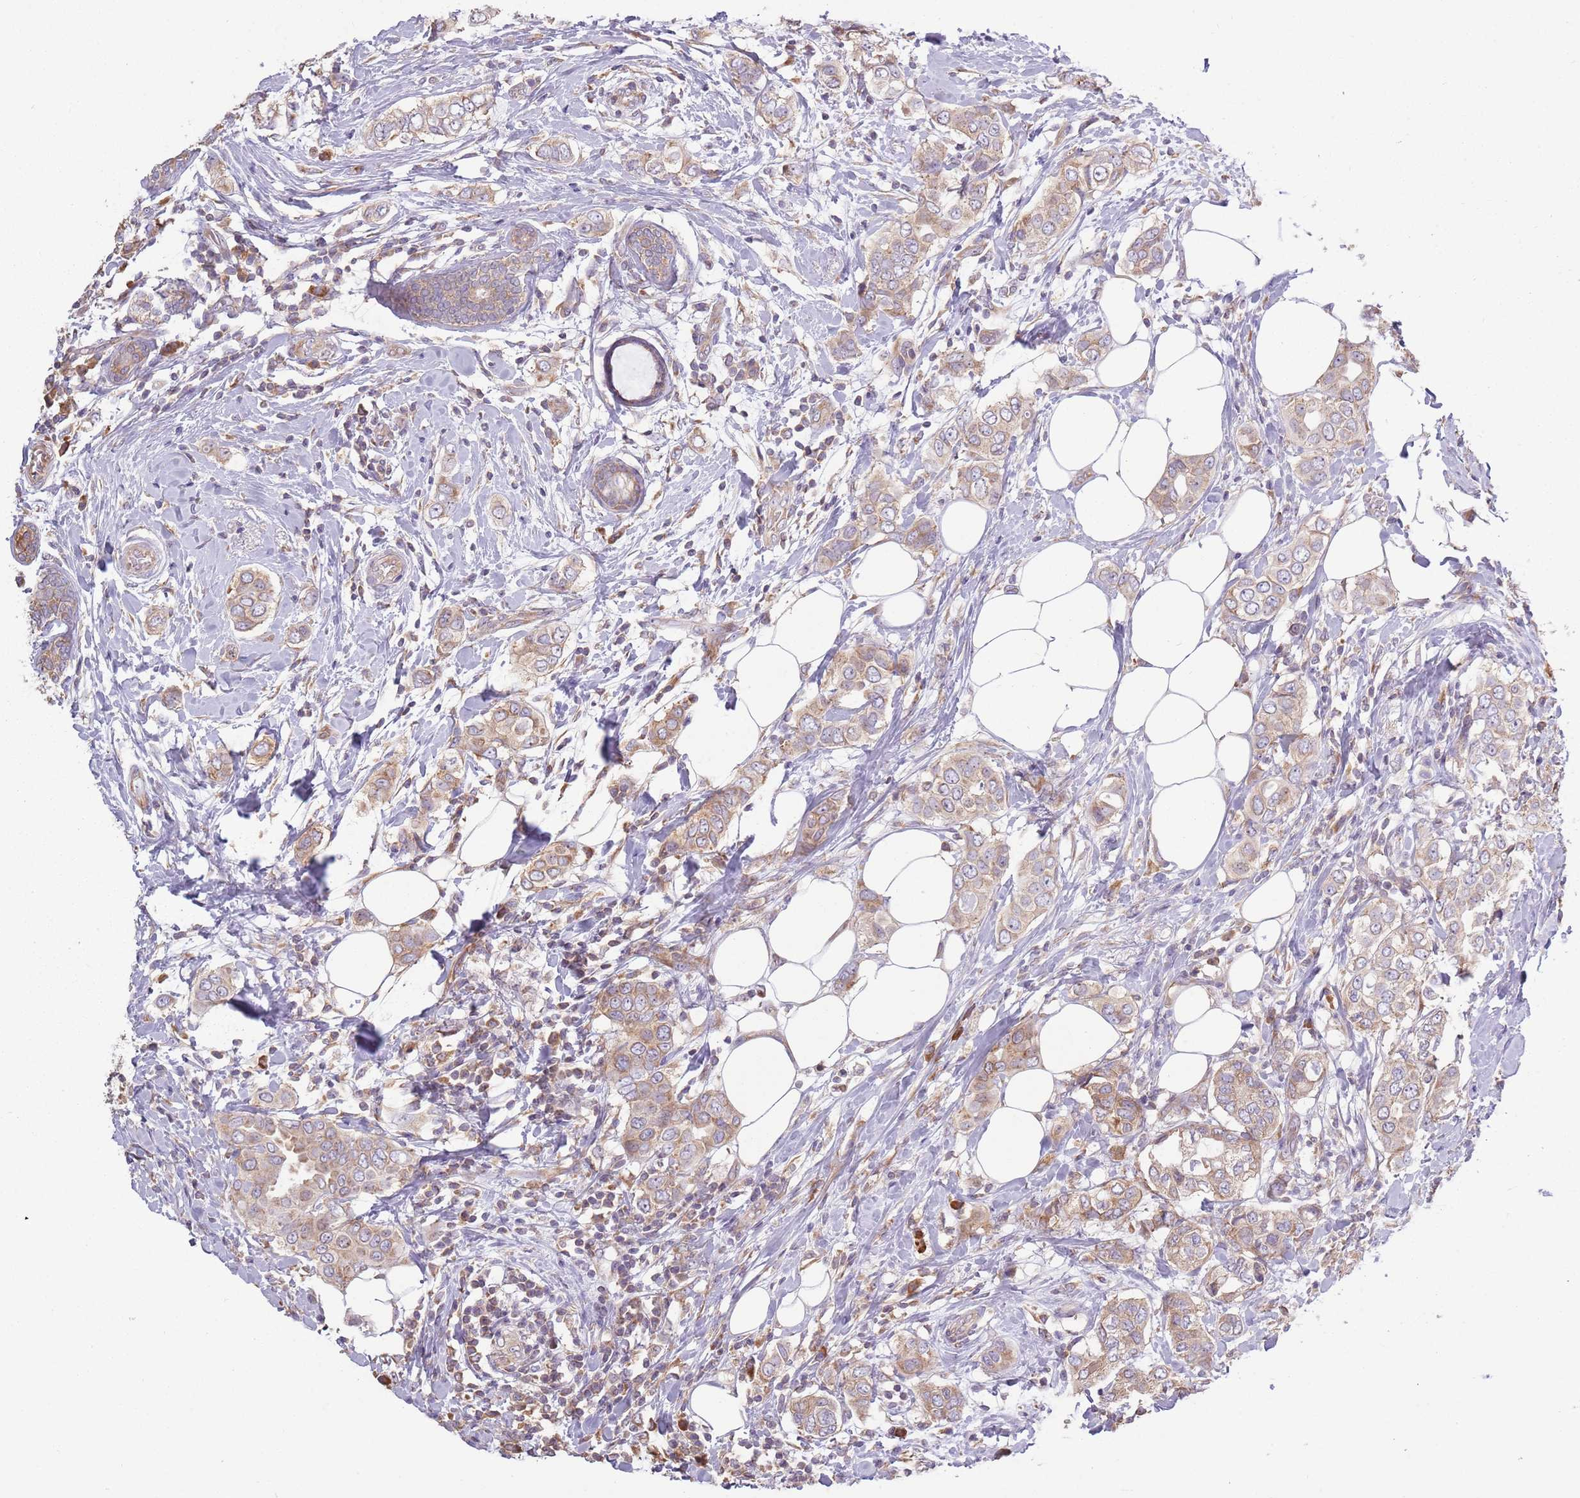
{"staining": {"intensity": "weak", "quantity": ">75%", "location": "cytoplasmic/membranous"}, "tissue": "breast cancer", "cell_type": "Tumor cells", "image_type": "cancer", "snomed": [{"axis": "morphology", "description": "Lobular carcinoma"}, {"axis": "topography", "description": "Breast"}], "caption": "IHC photomicrograph of breast cancer (lobular carcinoma) stained for a protein (brown), which reveals low levels of weak cytoplasmic/membranous staining in about >75% of tumor cells.", "gene": "RPL17-C18orf32", "patient": {"sex": "female", "age": 51}}